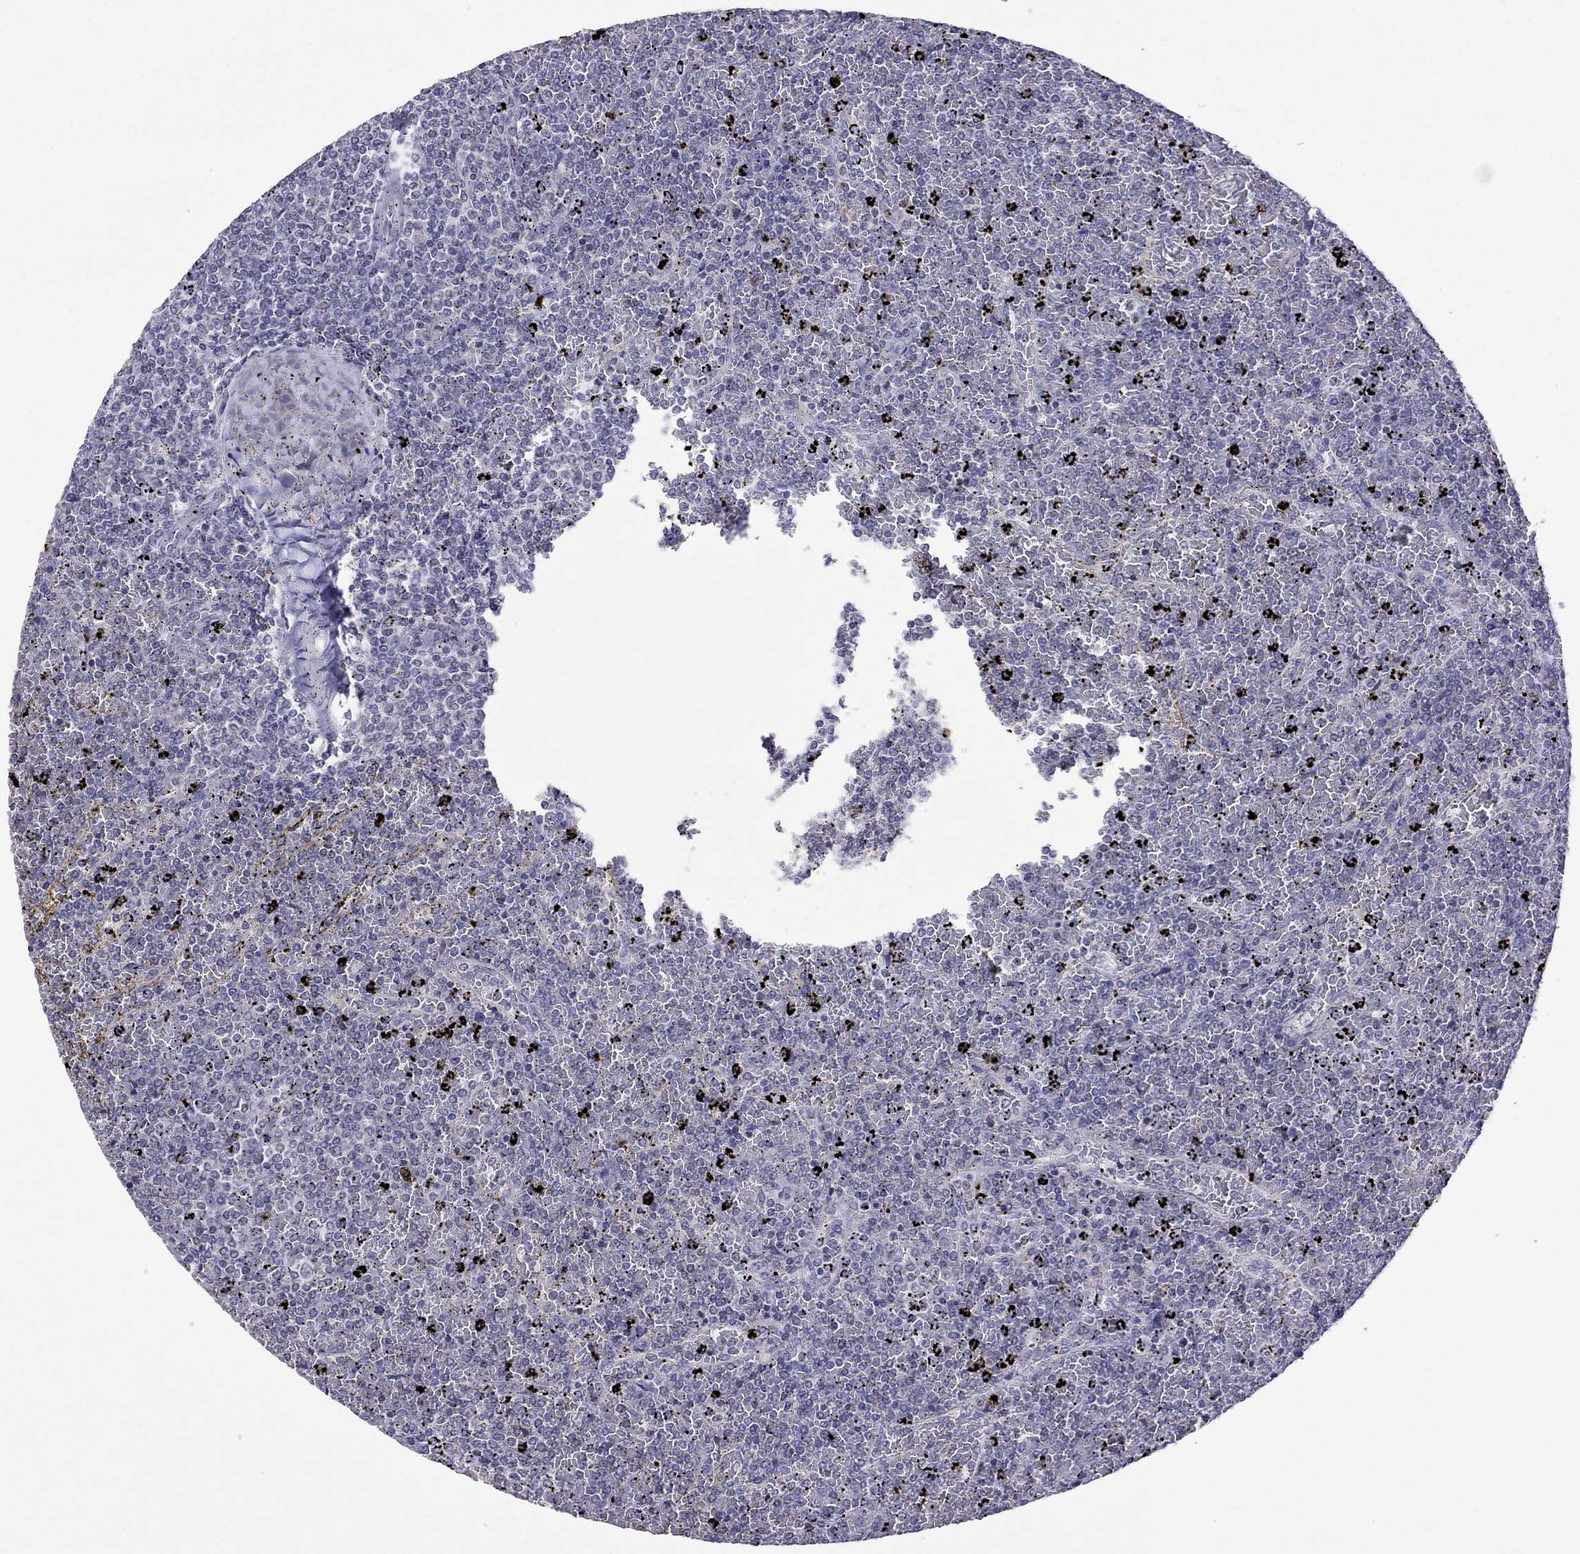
{"staining": {"intensity": "negative", "quantity": "none", "location": "none"}, "tissue": "lymphoma", "cell_type": "Tumor cells", "image_type": "cancer", "snomed": [{"axis": "morphology", "description": "Malignant lymphoma, non-Hodgkin's type, Low grade"}, {"axis": "topography", "description": "Spleen"}], "caption": "There is no significant positivity in tumor cells of lymphoma.", "gene": "MPZ", "patient": {"sex": "female", "age": 77}}